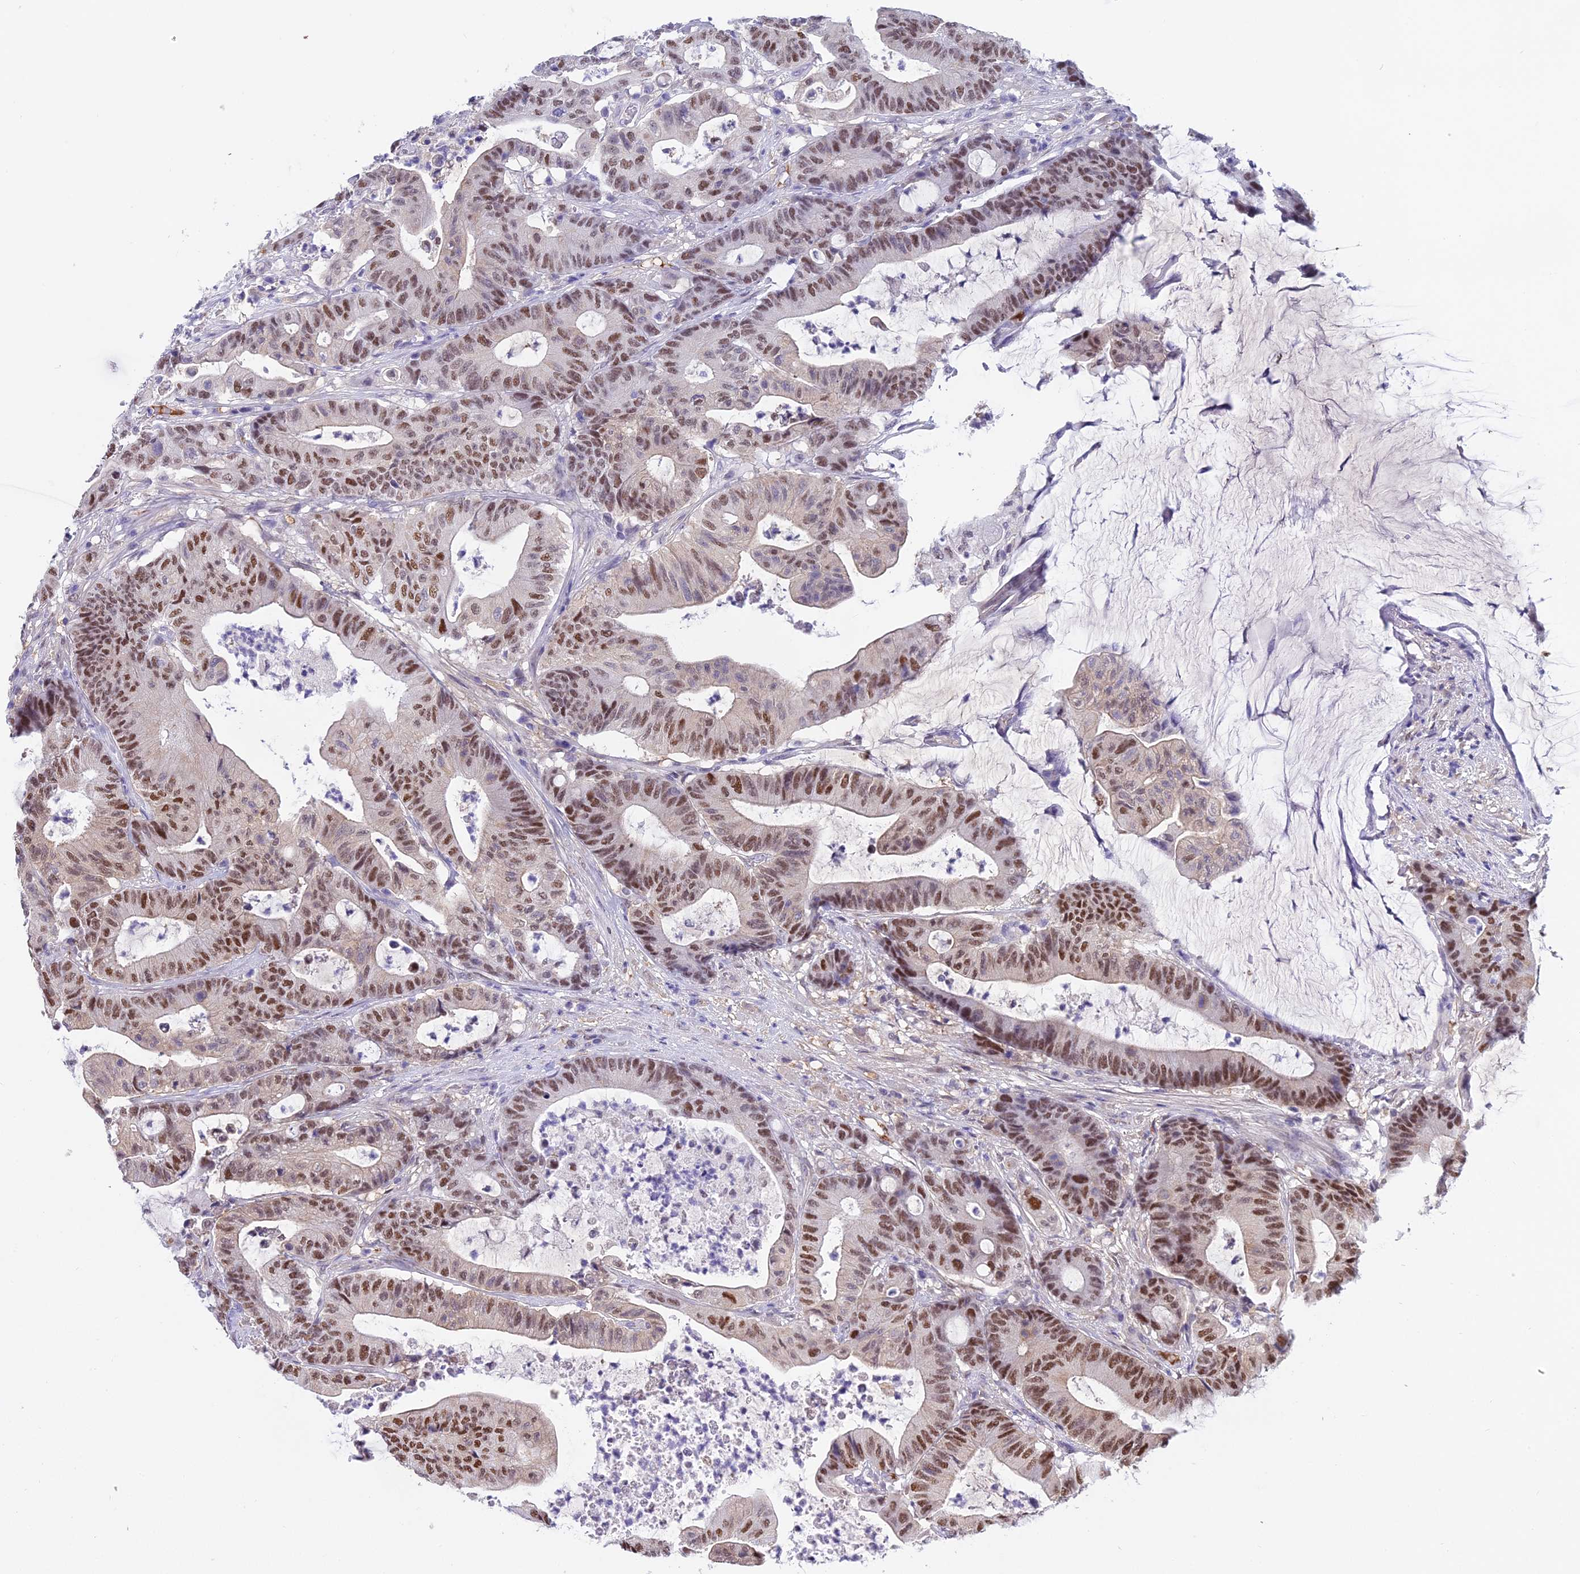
{"staining": {"intensity": "moderate", "quantity": ">75%", "location": "nuclear"}, "tissue": "colorectal cancer", "cell_type": "Tumor cells", "image_type": "cancer", "snomed": [{"axis": "morphology", "description": "Adenocarcinoma, NOS"}, {"axis": "topography", "description": "Colon"}], "caption": "Immunohistochemical staining of colorectal cancer (adenocarcinoma) shows moderate nuclear protein staining in about >75% of tumor cells.", "gene": "MAT2A", "patient": {"sex": "female", "age": 84}}